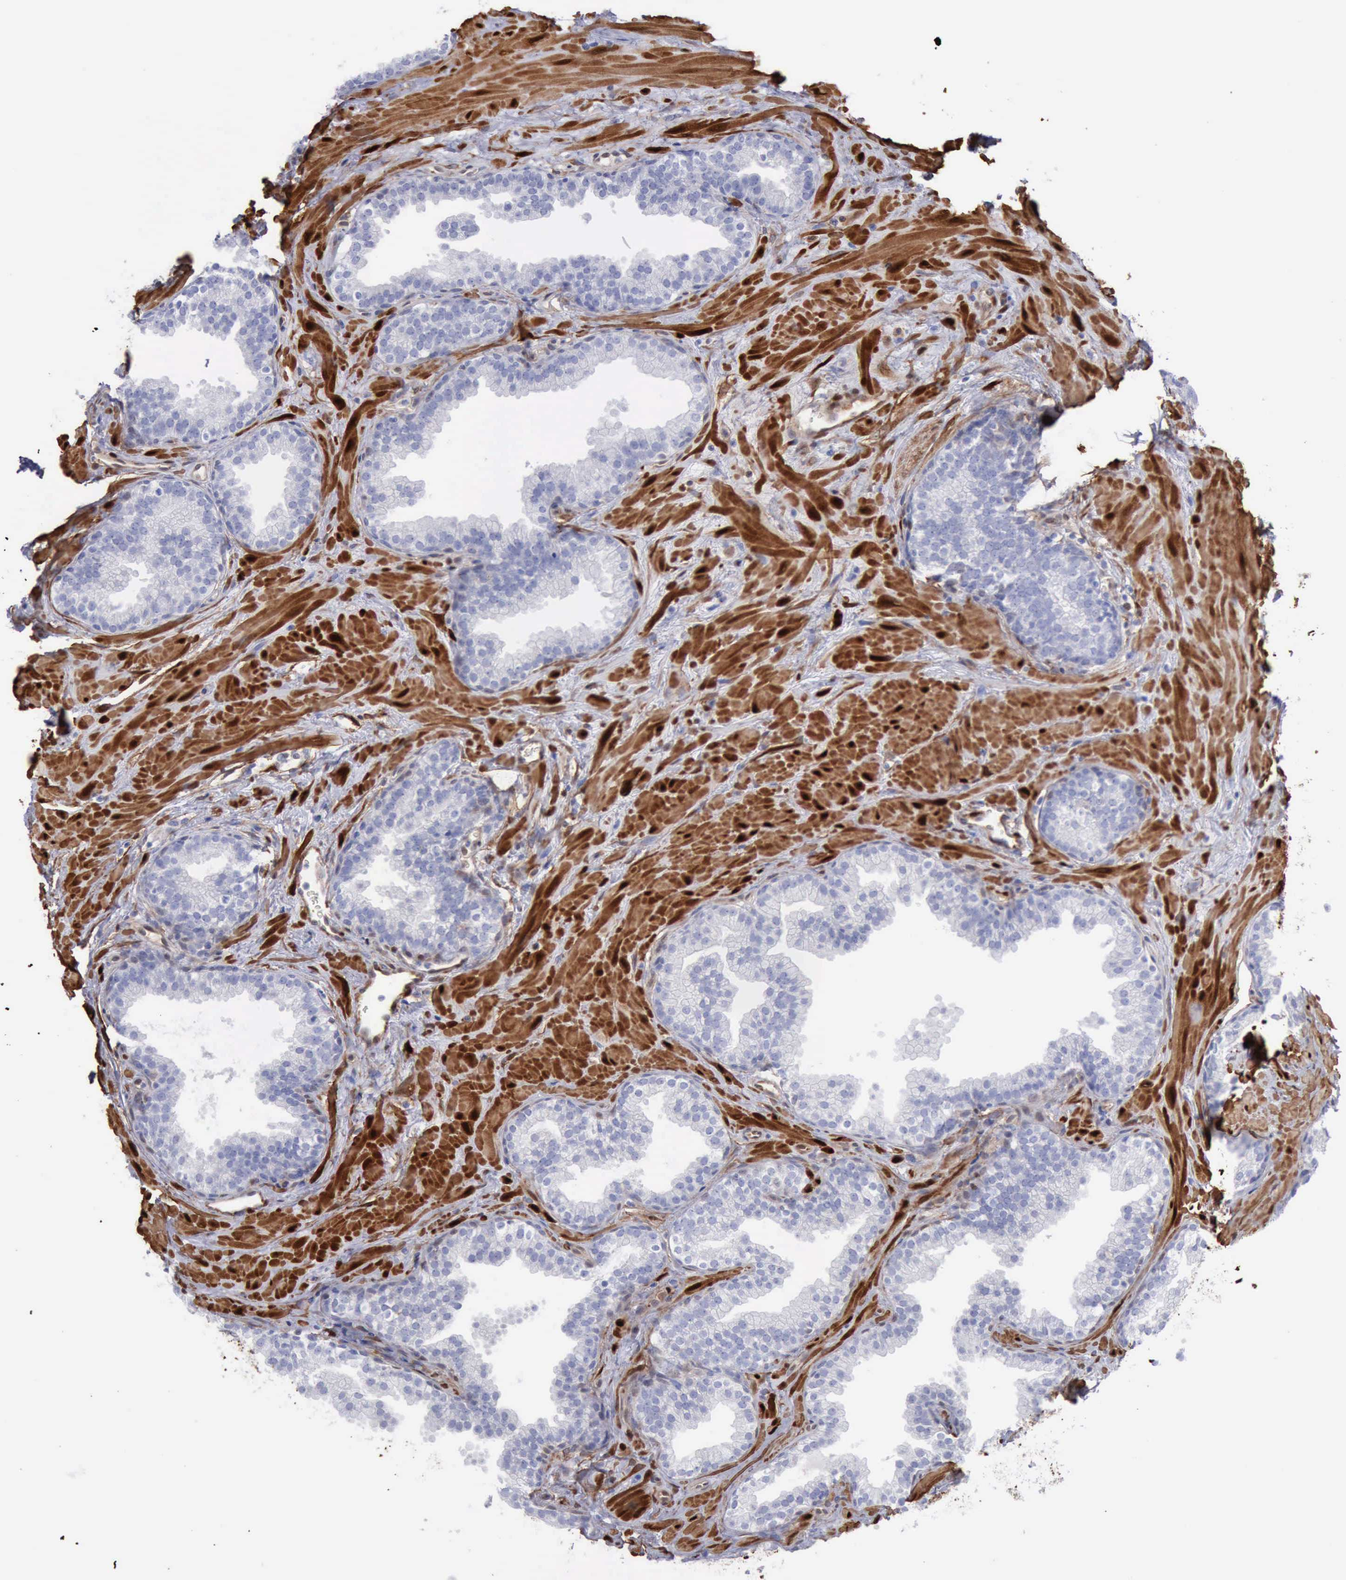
{"staining": {"intensity": "negative", "quantity": "none", "location": "none"}, "tissue": "prostate", "cell_type": "Glandular cells", "image_type": "normal", "snomed": [{"axis": "morphology", "description": "Normal tissue, NOS"}, {"axis": "topography", "description": "Prostate"}], "caption": "Photomicrograph shows no significant protein positivity in glandular cells of normal prostate. The staining was performed using DAB to visualize the protein expression in brown, while the nuclei were stained in blue with hematoxylin (Magnification: 20x).", "gene": "FHL1", "patient": {"sex": "male", "age": 51}}